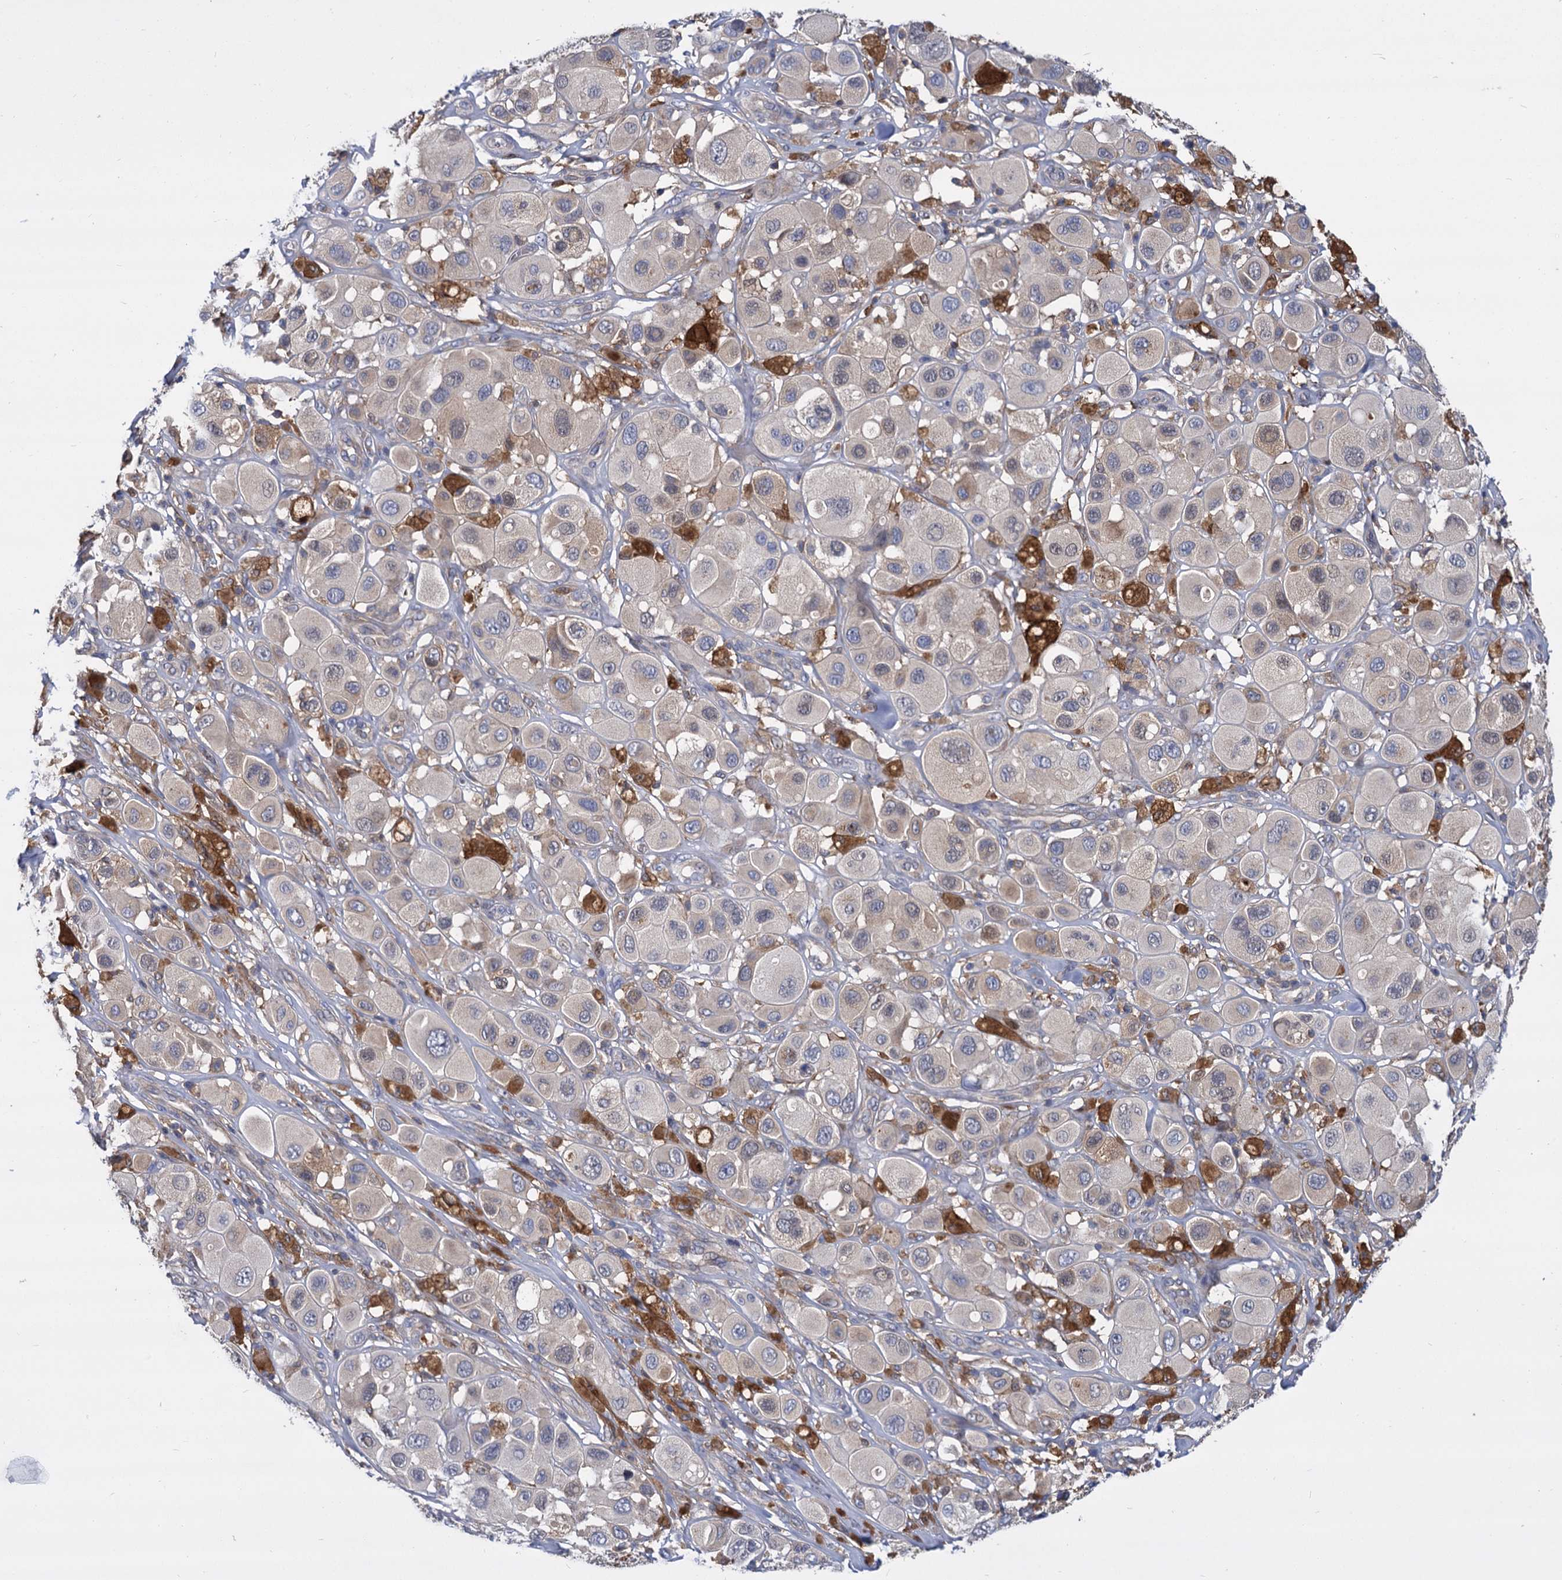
{"staining": {"intensity": "negative", "quantity": "none", "location": "none"}, "tissue": "melanoma", "cell_type": "Tumor cells", "image_type": "cancer", "snomed": [{"axis": "morphology", "description": "Malignant melanoma, Metastatic site"}, {"axis": "topography", "description": "Skin"}], "caption": "IHC histopathology image of neoplastic tissue: human melanoma stained with DAB displays no significant protein expression in tumor cells.", "gene": "GCLC", "patient": {"sex": "male", "age": 41}}